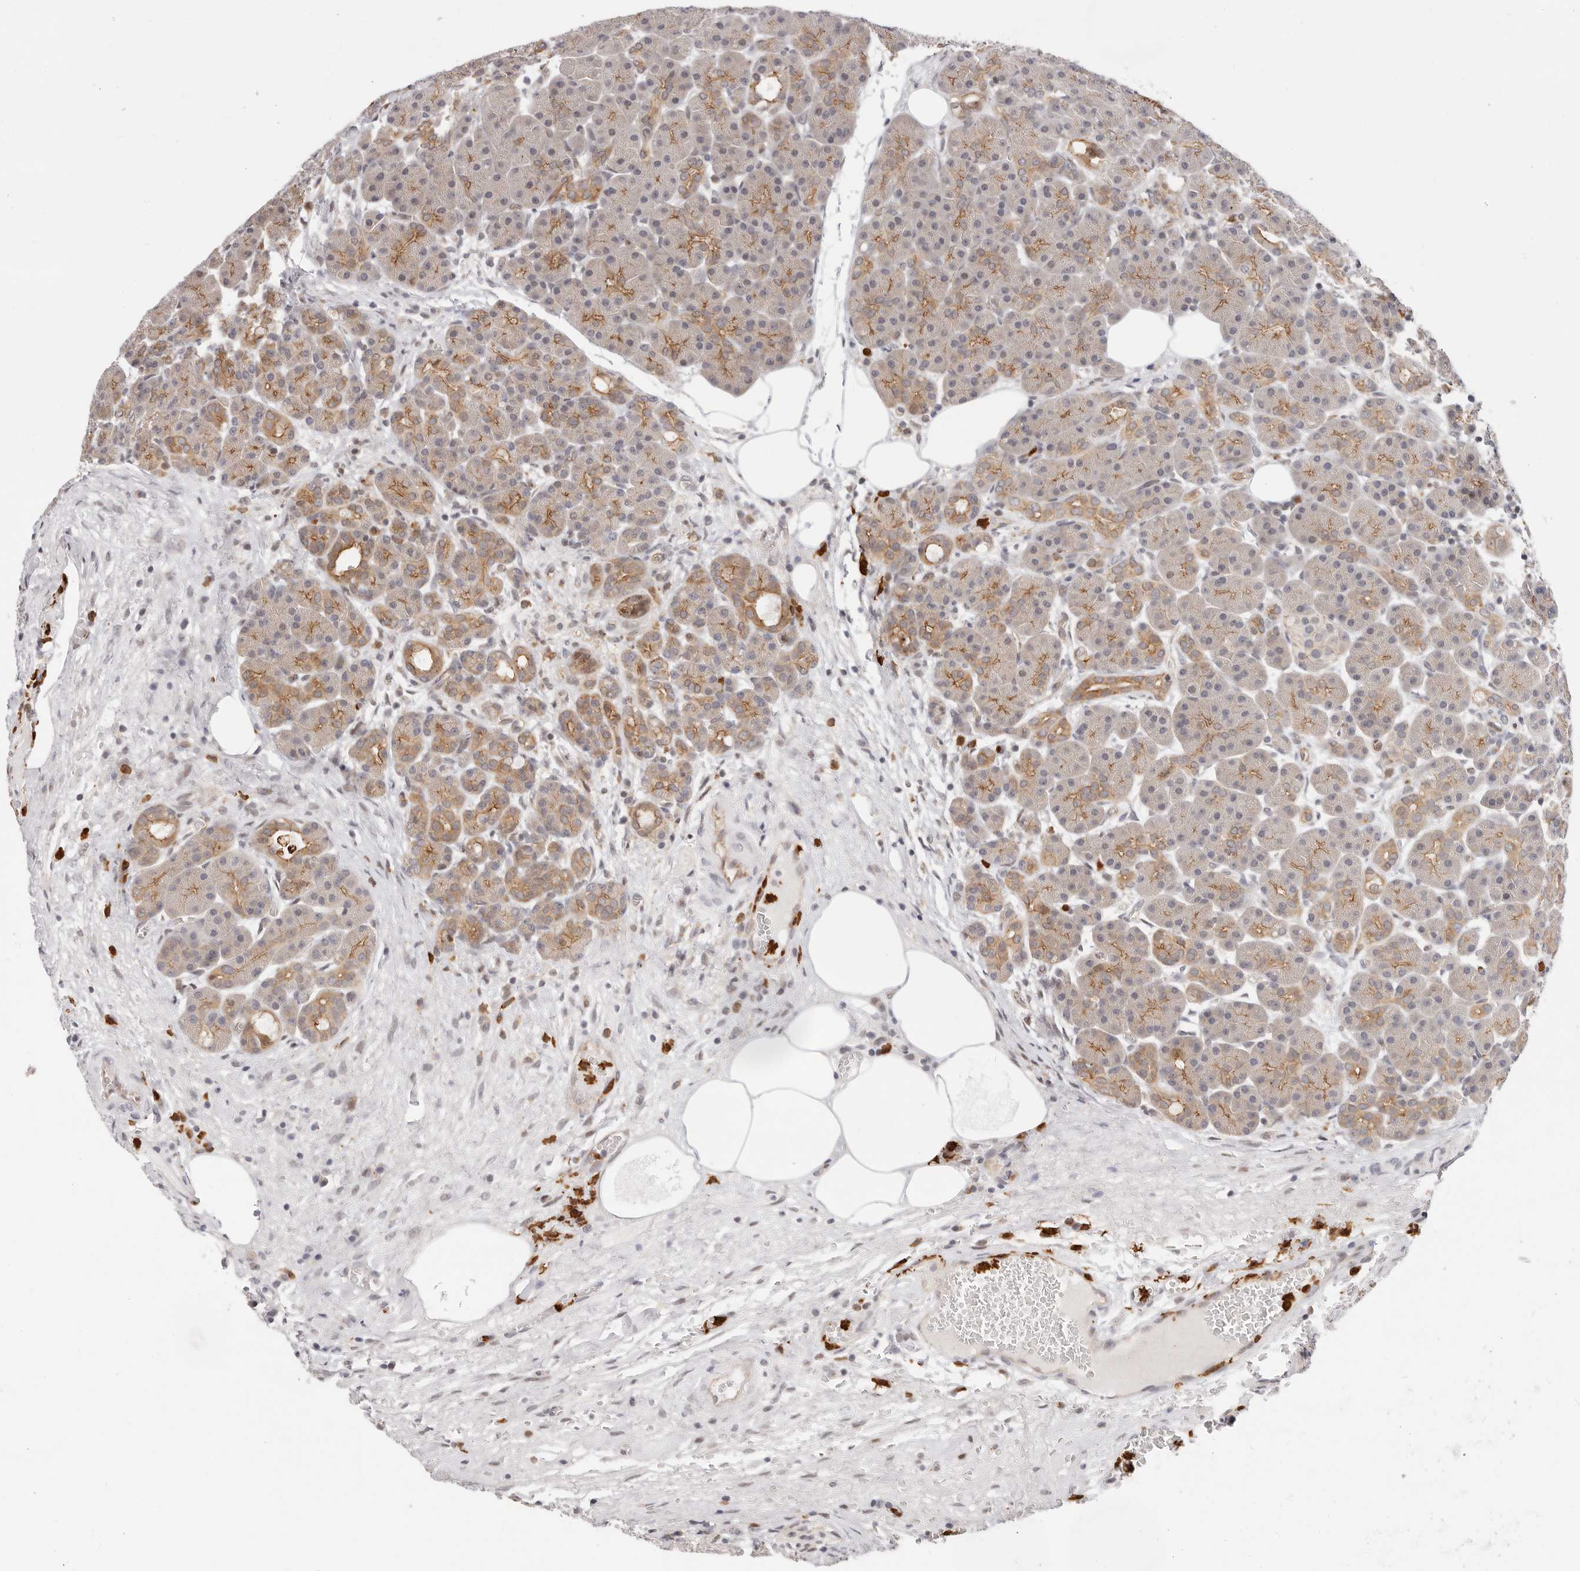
{"staining": {"intensity": "moderate", "quantity": "25%-75%", "location": "cytoplasmic/membranous"}, "tissue": "pancreas", "cell_type": "Exocrine glandular cells", "image_type": "normal", "snomed": [{"axis": "morphology", "description": "Normal tissue, NOS"}, {"axis": "topography", "description": "Pancreas"}], "caption": "Protein staining of unremarkable pancreas demonstrates moderate cytoplasmic/membranous positivity in approximately 25%-75% of exocrine glandular cells.", "gene": "AFDN", "patient": {"sex": "male", "age": 63}}